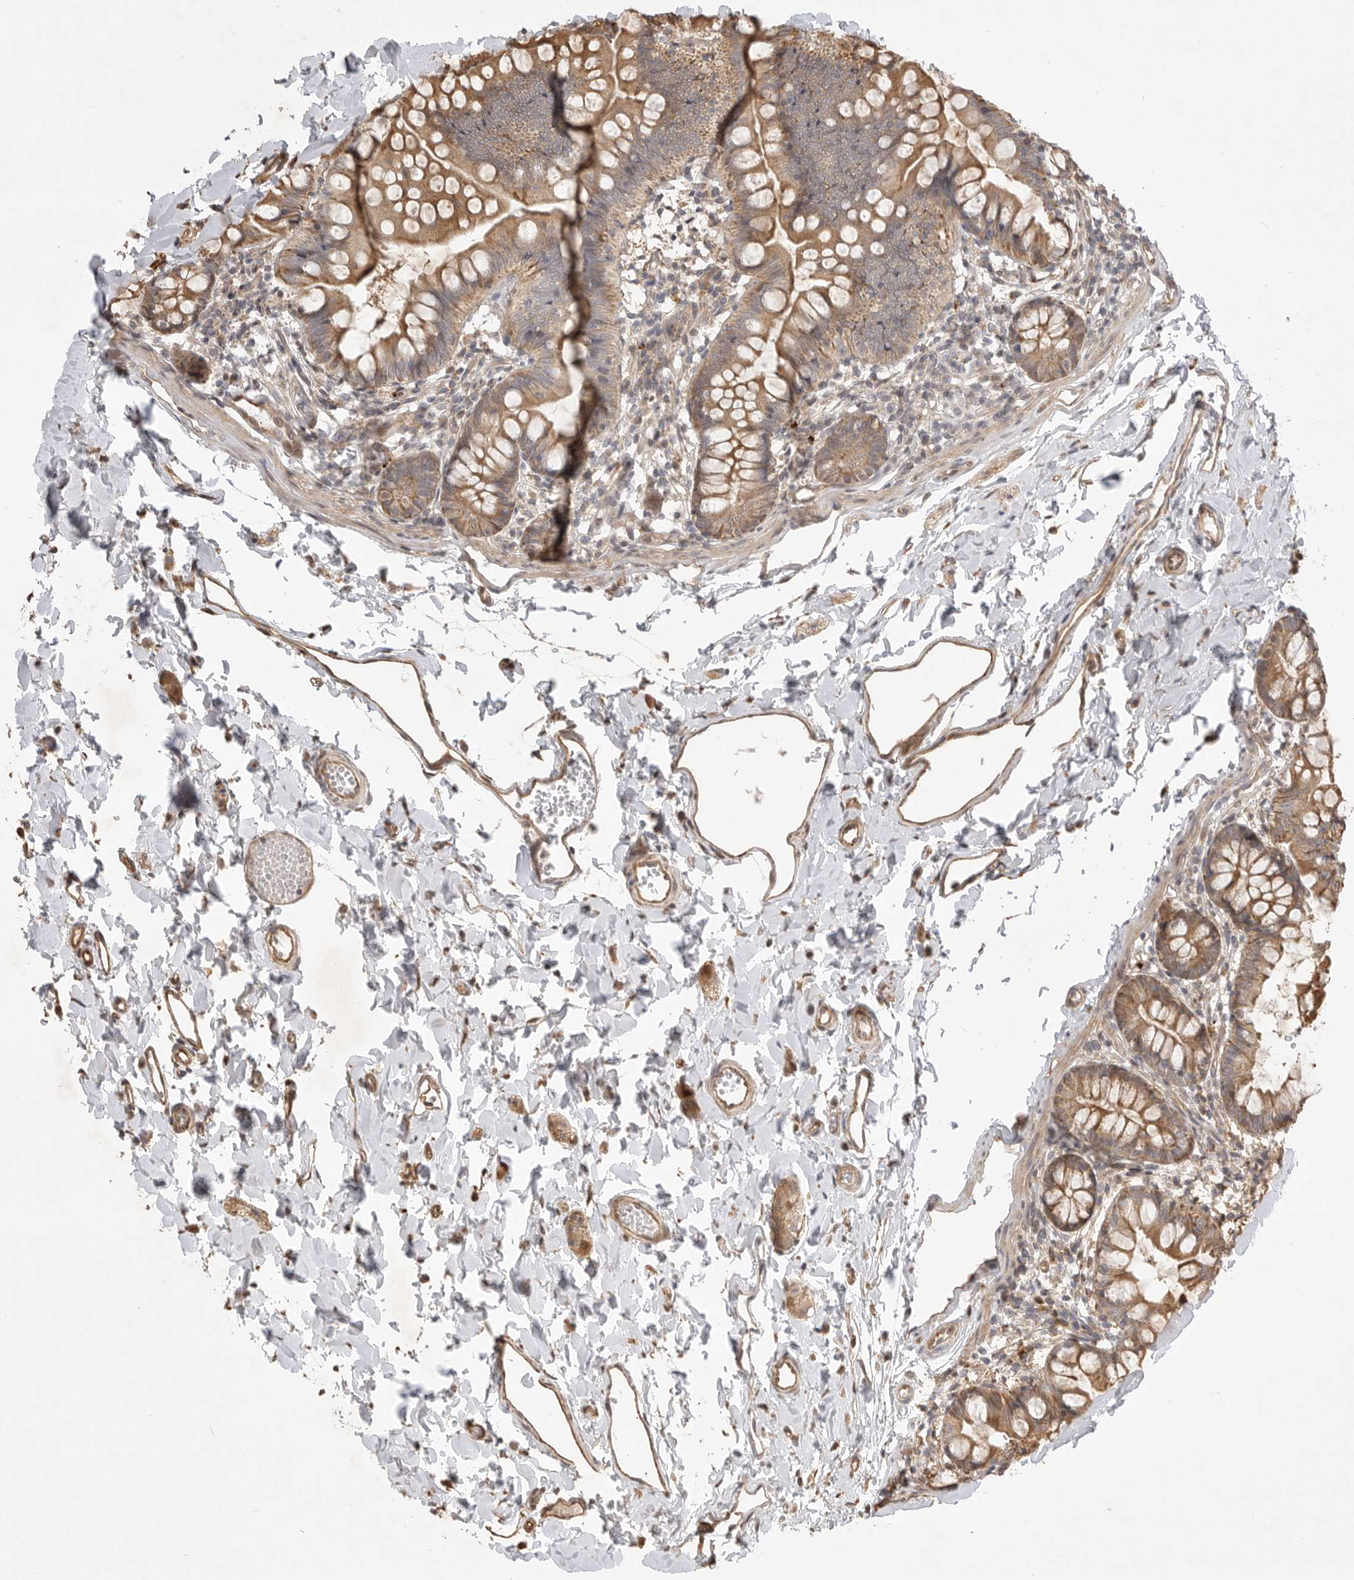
{"staining": {"intensity": "moderate", "quantity": ">75%", "location": "cytoplasmic/membranous"}, "tissue": "small intestine", "cell_type": "Glandular cells", "image_type": "normal", "snomed": [{"axis": "morphology", "description": "Normal tissue, NOS"}, {"axis": "topography", "description": "Small intestine"}], "caption": "Protein expression analysis of normal human small intestine reveals moderate cytoplasmic/membranous staining in about >75% of glandular cells.", "gene": "DPH7", "patient": {"sex": "male", "age": 7}}